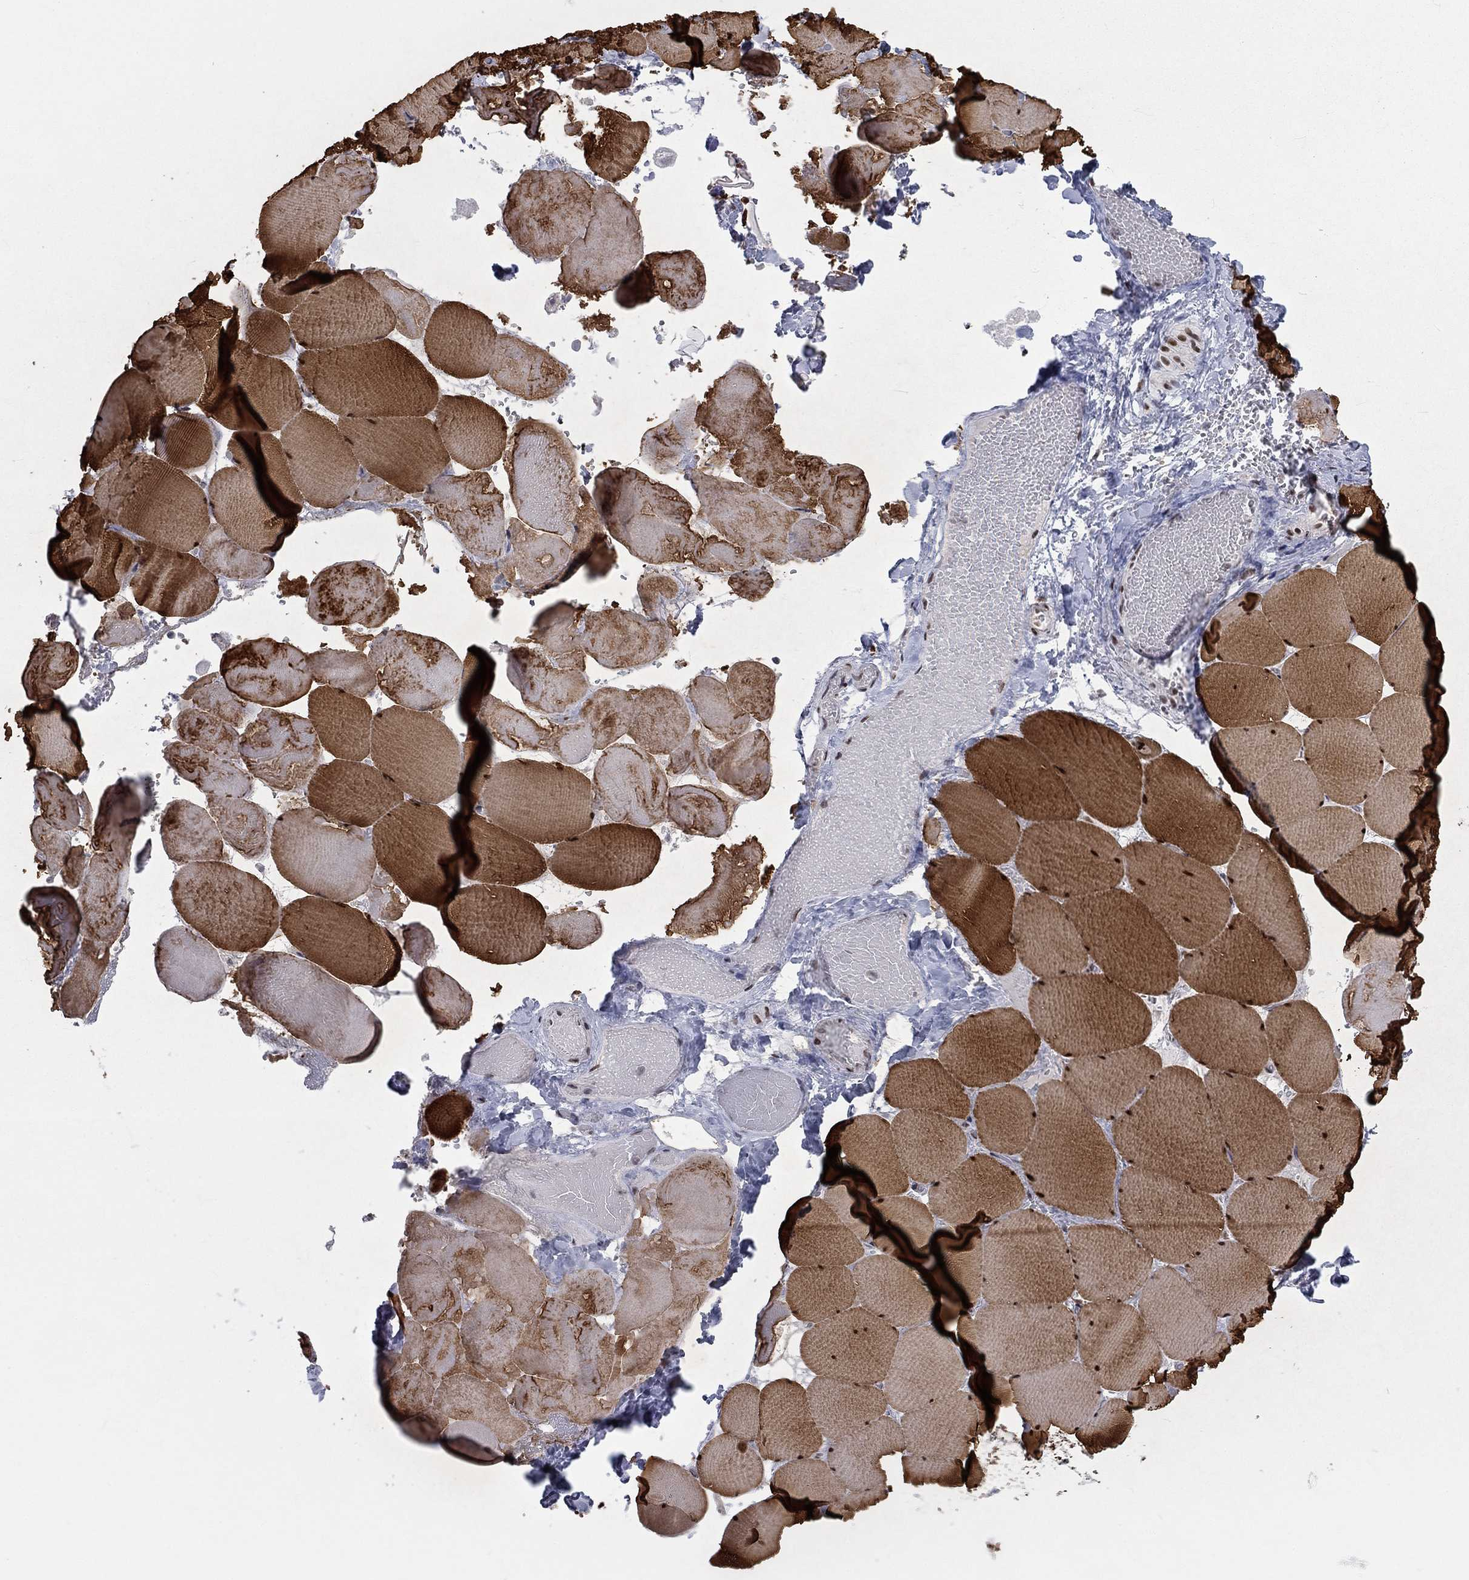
{"staining": {"intensity": "strong", "quantity": ">75%", "location": "cytoplasmic/membranous,nuclear"}, "tissue": "skeletal muscle", "cell_type": "Myocytes", "image_type": "normal", "snomed": [{"axis": "morphology", "description": "Normal tissue, NOS"}, {"axis": "morphology", "description": "Malignant melanoma, Metastatic site"}, {"axis": "topography", "description": "Skeletal muscle"}], "caption": "Immunohistochemistry of benign skeletal muscle reveals high levels of strong cytoplasmic/membranous,nuclear positivity in about >75% of myocytes. Immunohistochemistry (ihc) stains the protein of interest in brown and the nuclei are stained blue.", "gene": "FYTTD1", "patient": {"sex": "male", "age": 50}}